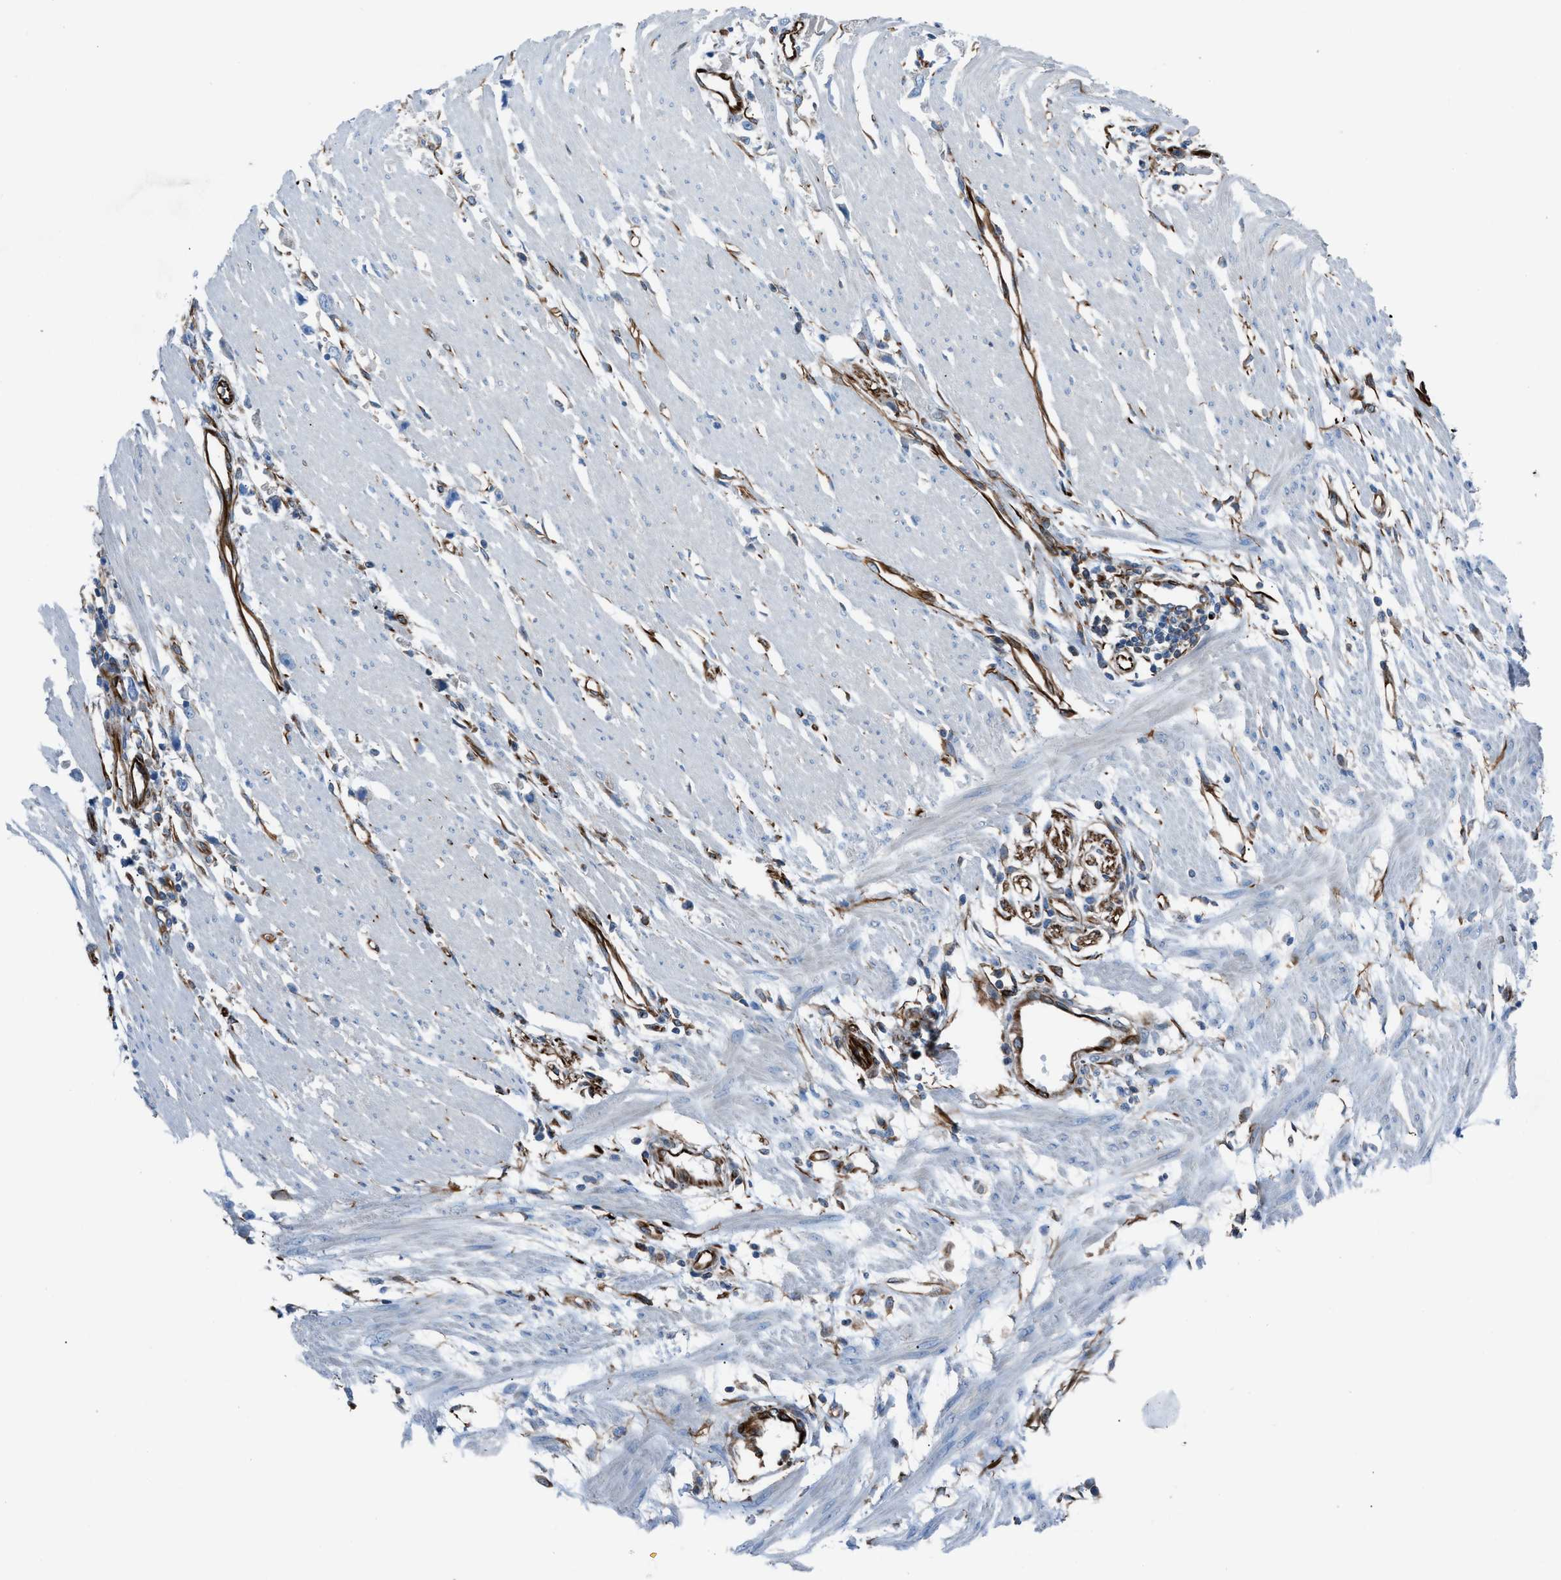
{"staining": {"intensity": "negative", "quantity": "none", "location": "none"}, "tissue": "stomach cancer", "cell_type": "Tumor cells", "image_type": "cancer", "snomed": [{"axis": "morphology", "description": "Adenocarcinoma, NOS"}, {"axis": "topography", "description": "Stomach"}], "caption": "Stomach cancer was stained to show a protein in brown. There is no significant expression in tumor cells.", "gene": "CABP7", "patient": {"sex": "female", "age": 59}}